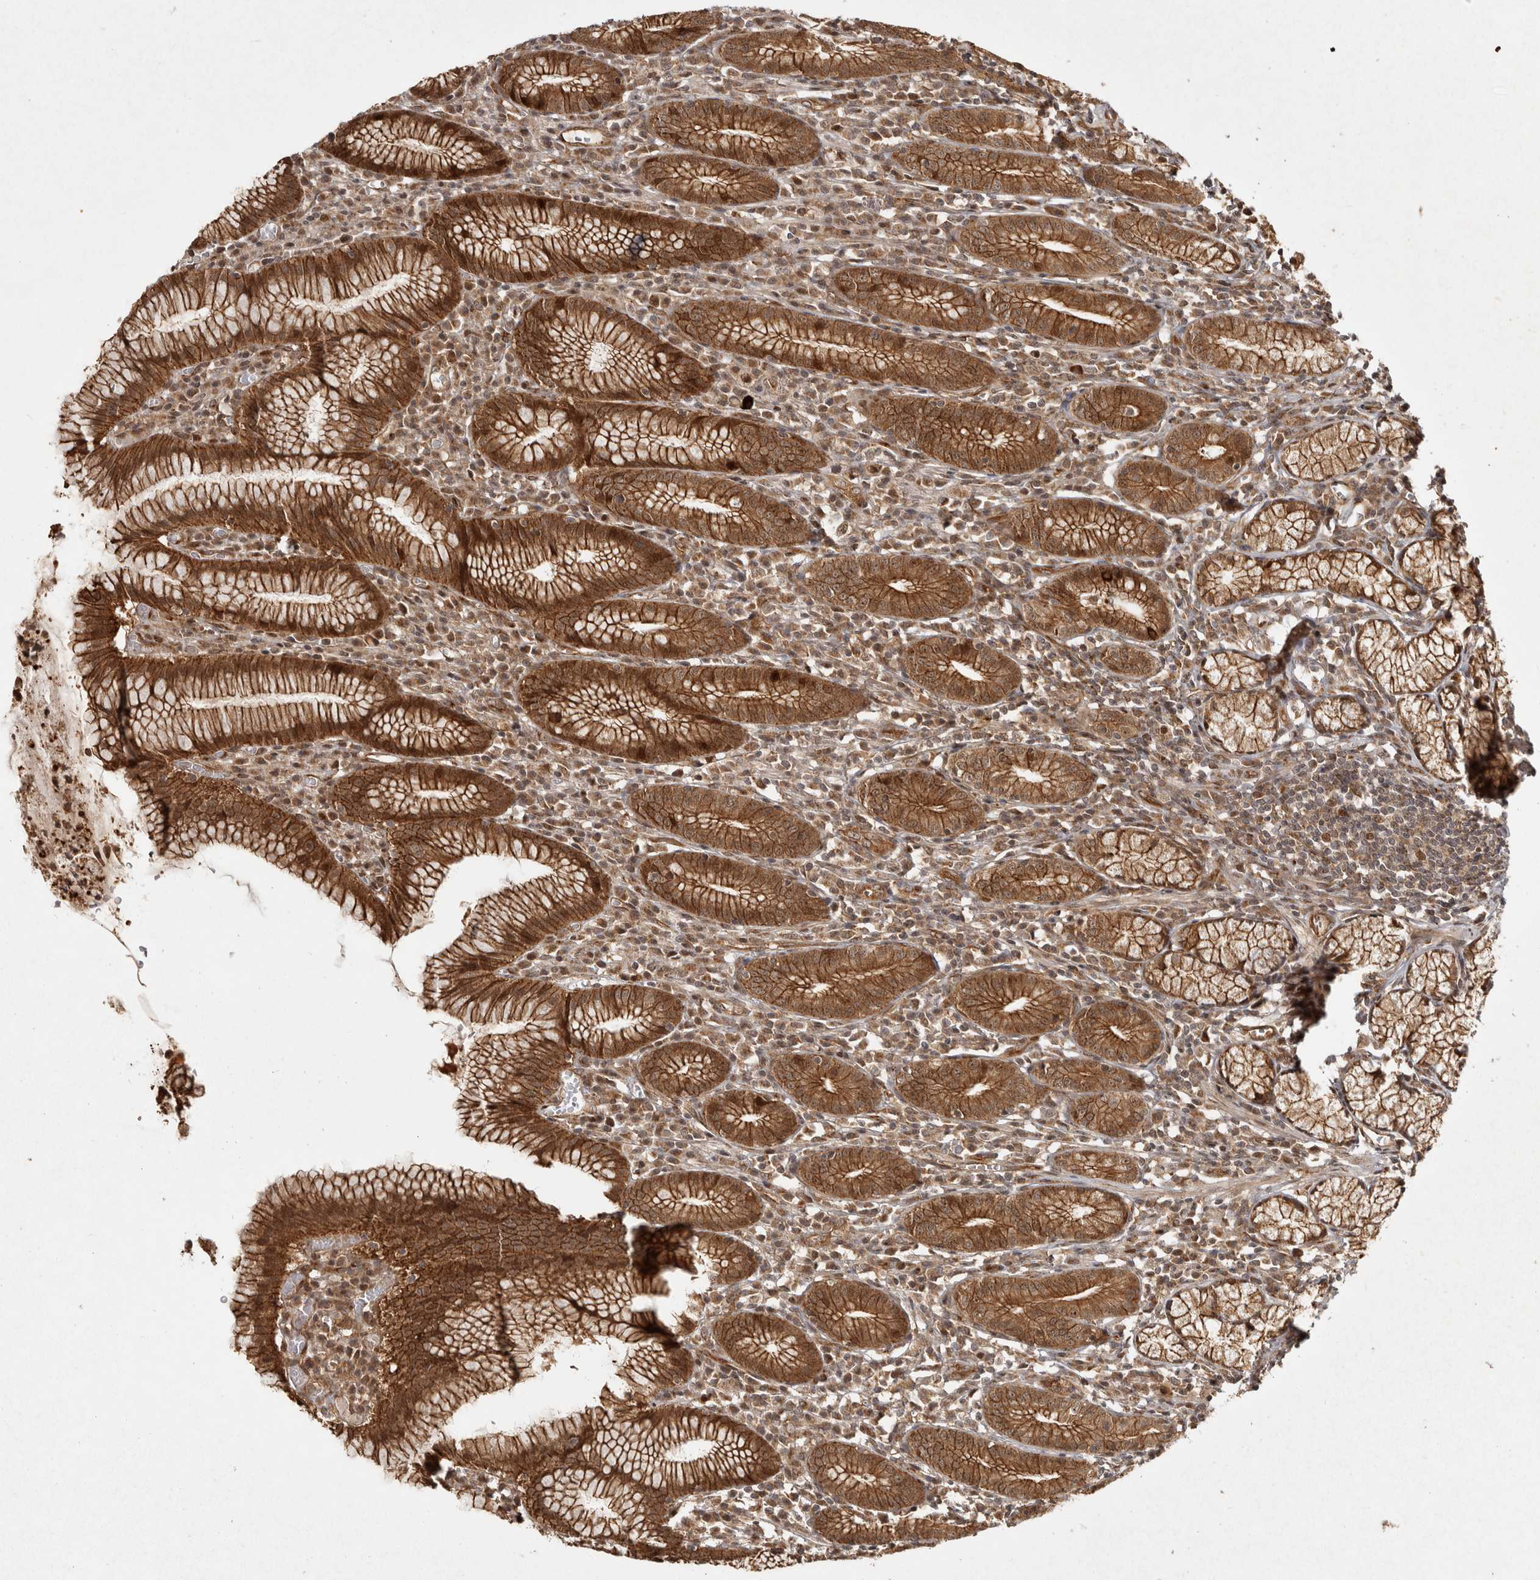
{"staining": {"intensity": "moderate", "quantity": ">75%", "location": "cytoplasmic/membranous"}, "tissue": "stomach", "cell_type": "Glandular cells", "image_type": "normal", "snomed": [{"axis": "morphology", "description": "Normal tissue, NOS"}, {"axis": "topography", "description": "Stomach"}], "caption": "High-magnification brightfield microscopy of normal stomach stained with DAB (brown) and counterstained with hematoxylin (blue). glandular cells exhibit moderate cytoplasmic/membranous positivity is seen in approximately>75% of cells.", "gene": "CAMSAP2", "patient": {"sex": "male", "age": 55}}